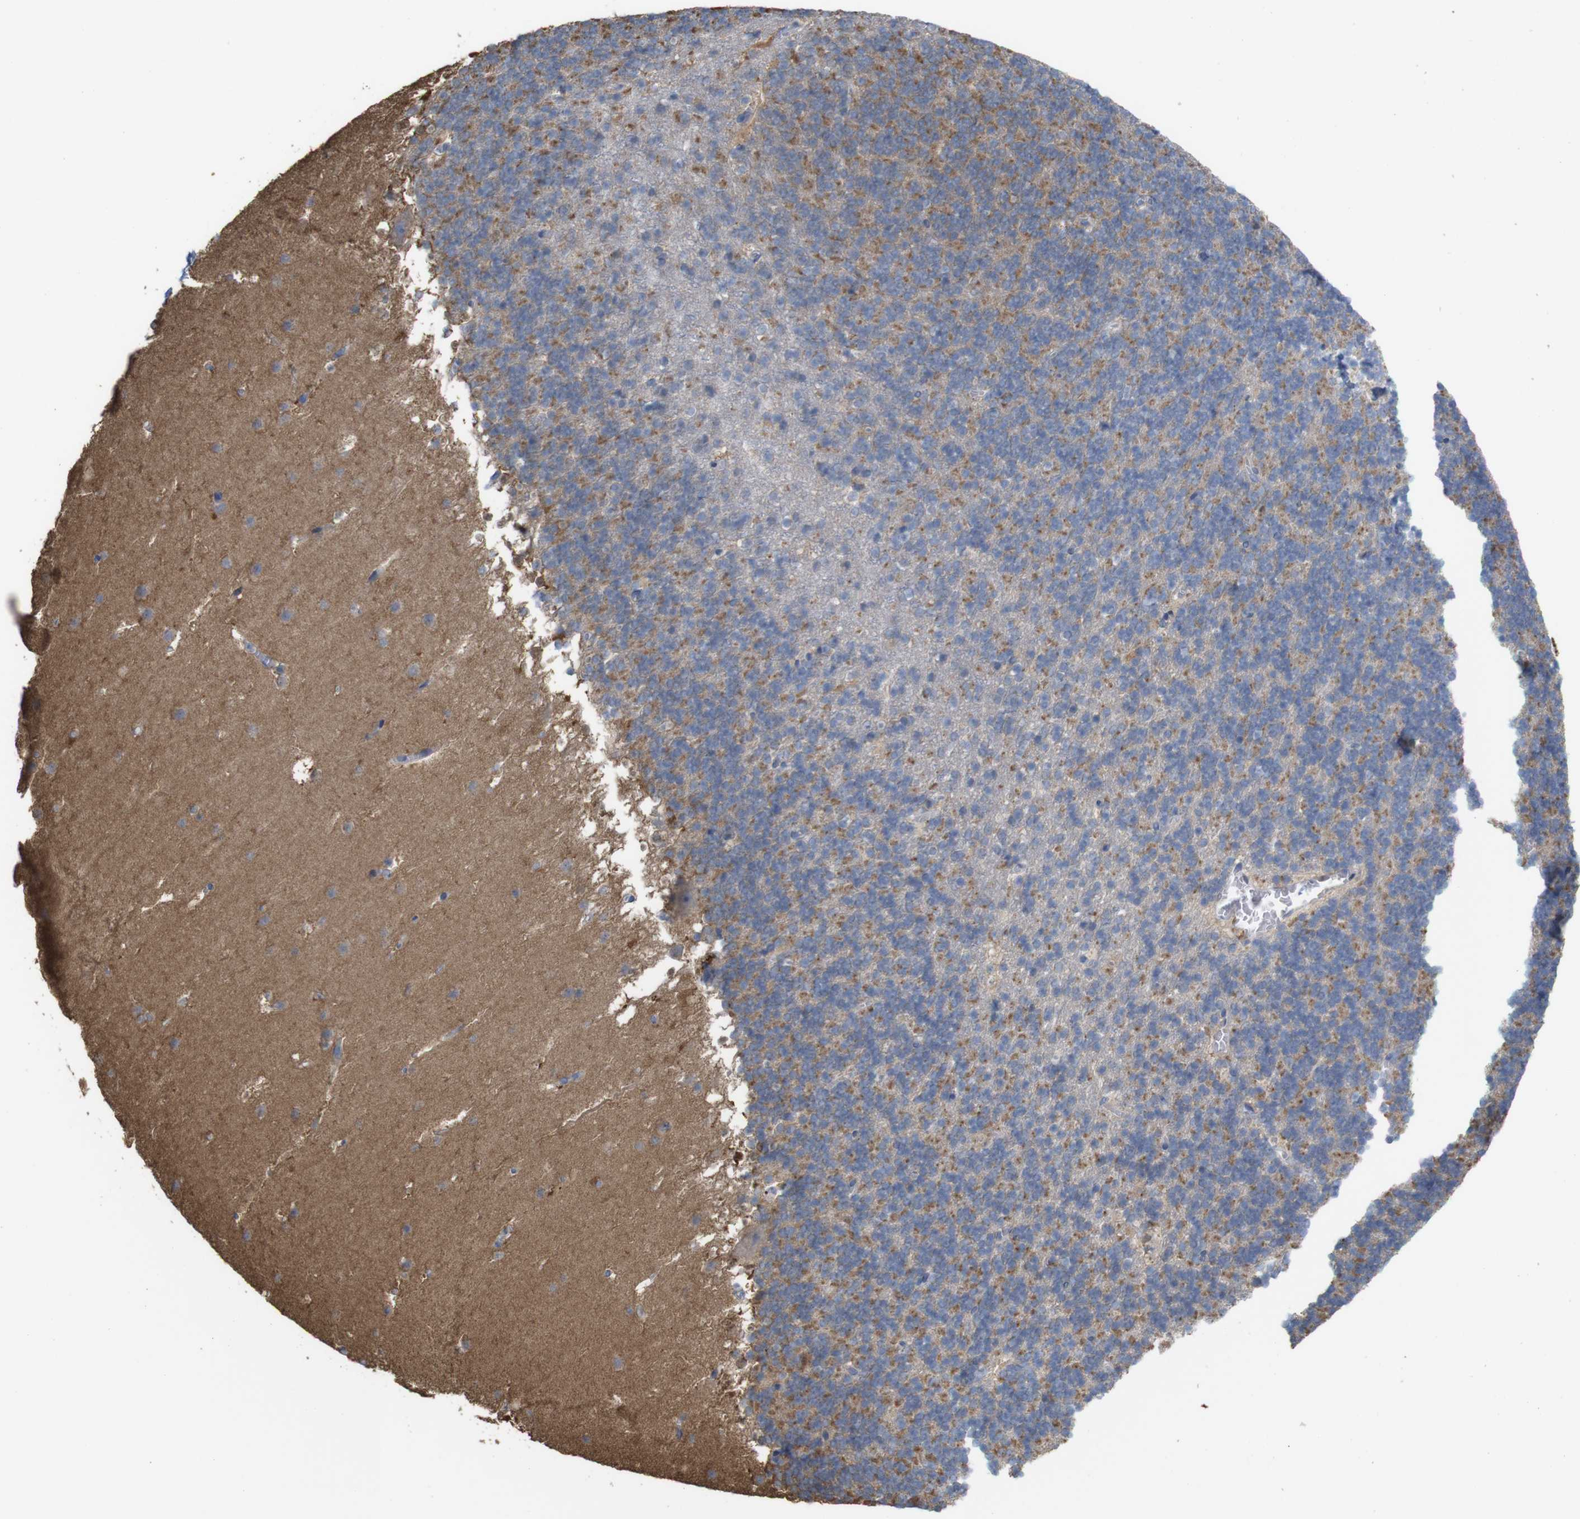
{"staining": {"intensity": "moderate", "quantity": "25%-75%", "location": "cytoplasmic/membranous"}, "tissue": "cerebellum", "cell_type": "Cells in granular layer", "image_type": "normal", "snomed": [{"axis": "morphology", "description": "Normal tissue, NOS"}, {"axis": "topography", "description": "Cerebellum"}], "caption": "Cerebellum stained for a protein (brown) reveals moderate cytoplasmic/membranous positive expression in about 25%-75% of cells in granular layer.", "gene": "PTPRR", "patient": {"sex": "male", "age": 45}}